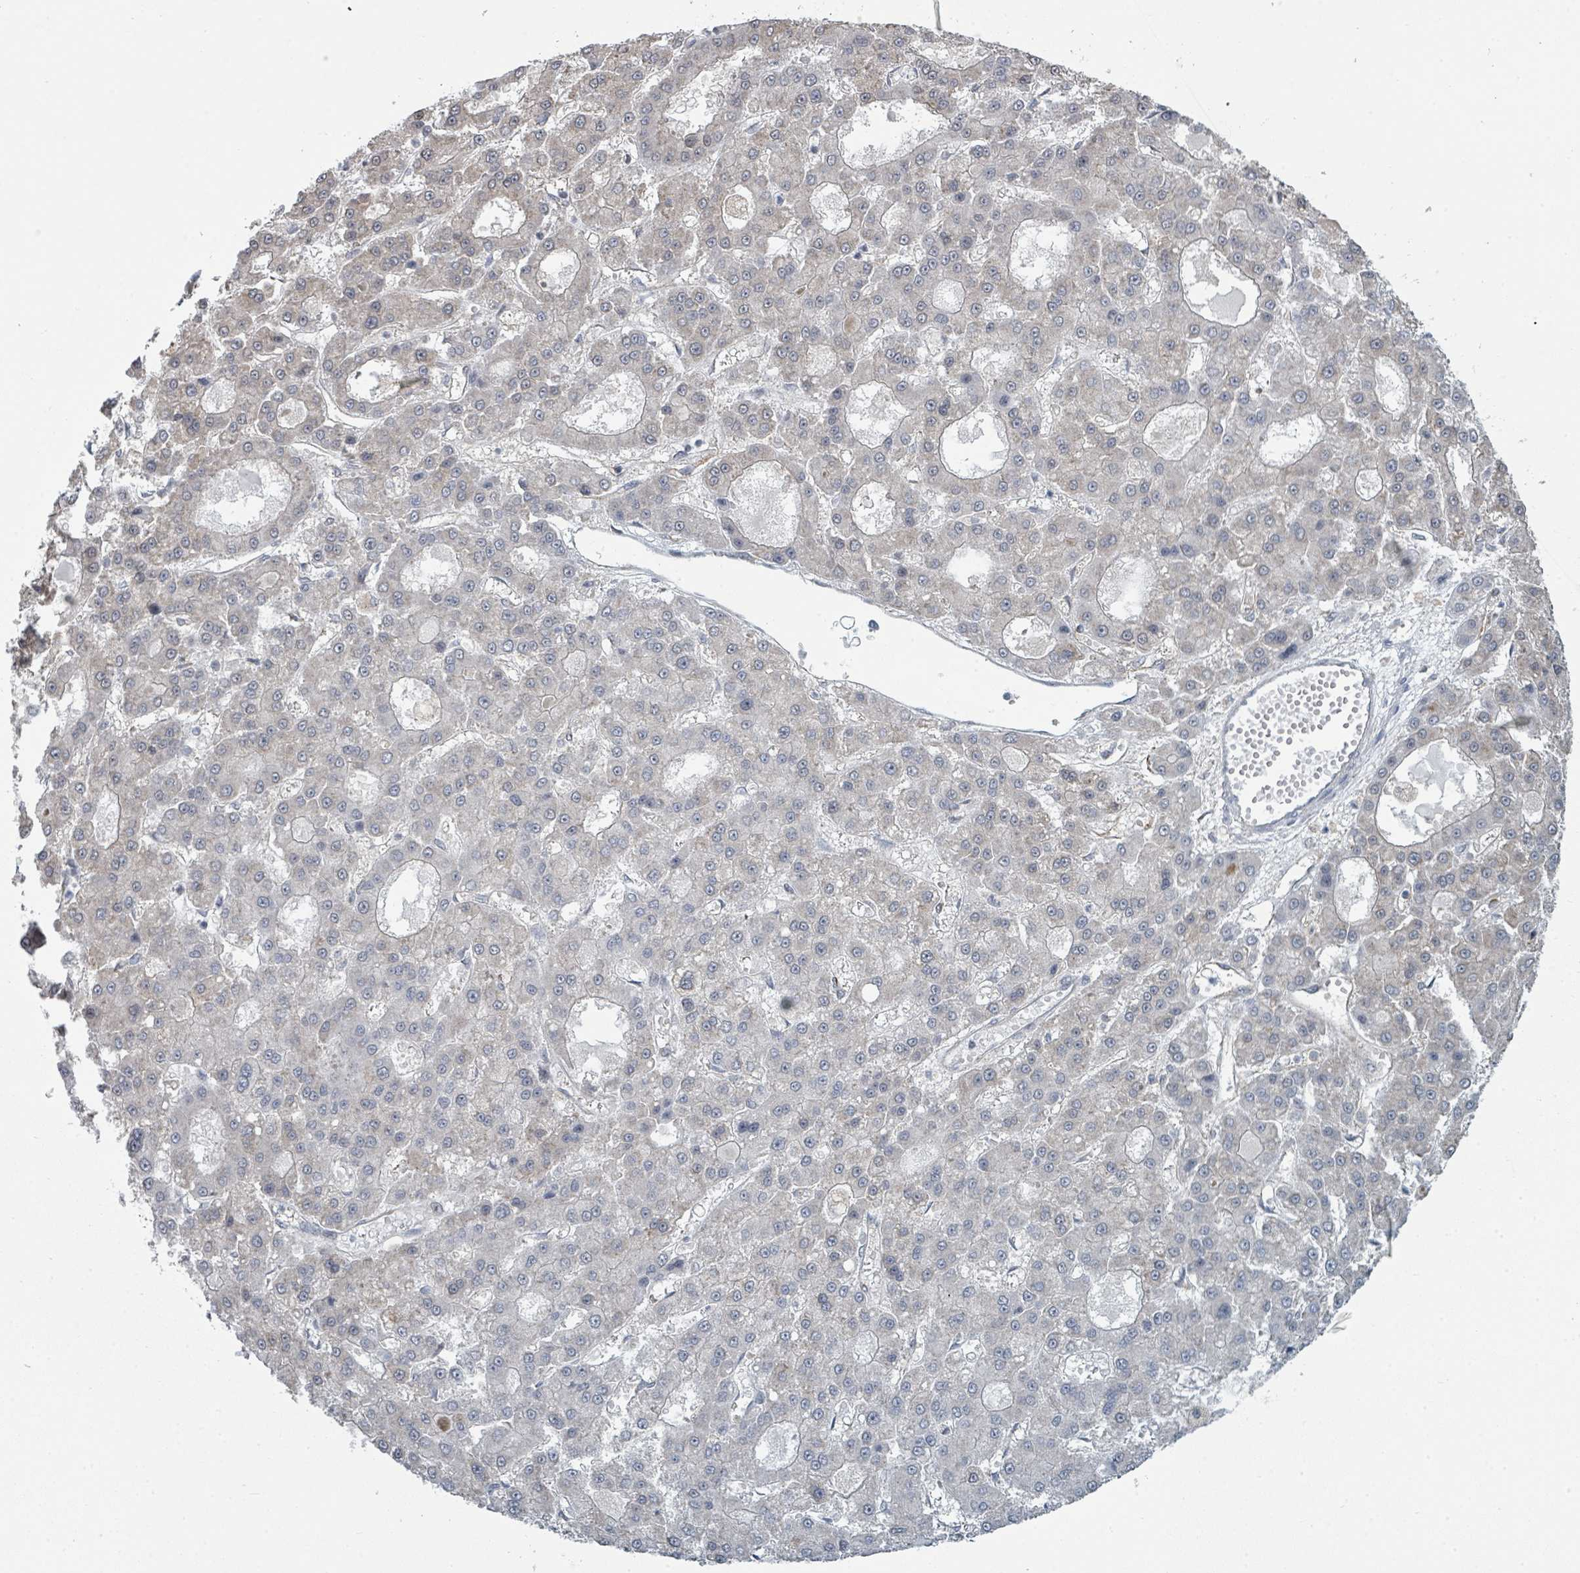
{"staining": {"intensity": "negative", "quantity": "none", "location": "none"}, "tissue": "liver cancer", "cell_type": "Tumor cells", "image_type": "cancer", "snomed": [{"axis": "morphology", "description": "Carcinoma, Hepatocellular, NOS"}, {"axis": "topography", "description": "Liver"}], "caption": "Tumor cells show no significant staining in liver hepatocellular carcinoma.", "gene": "PSMG2", "patient": {"sex": "male", "age": 70}}